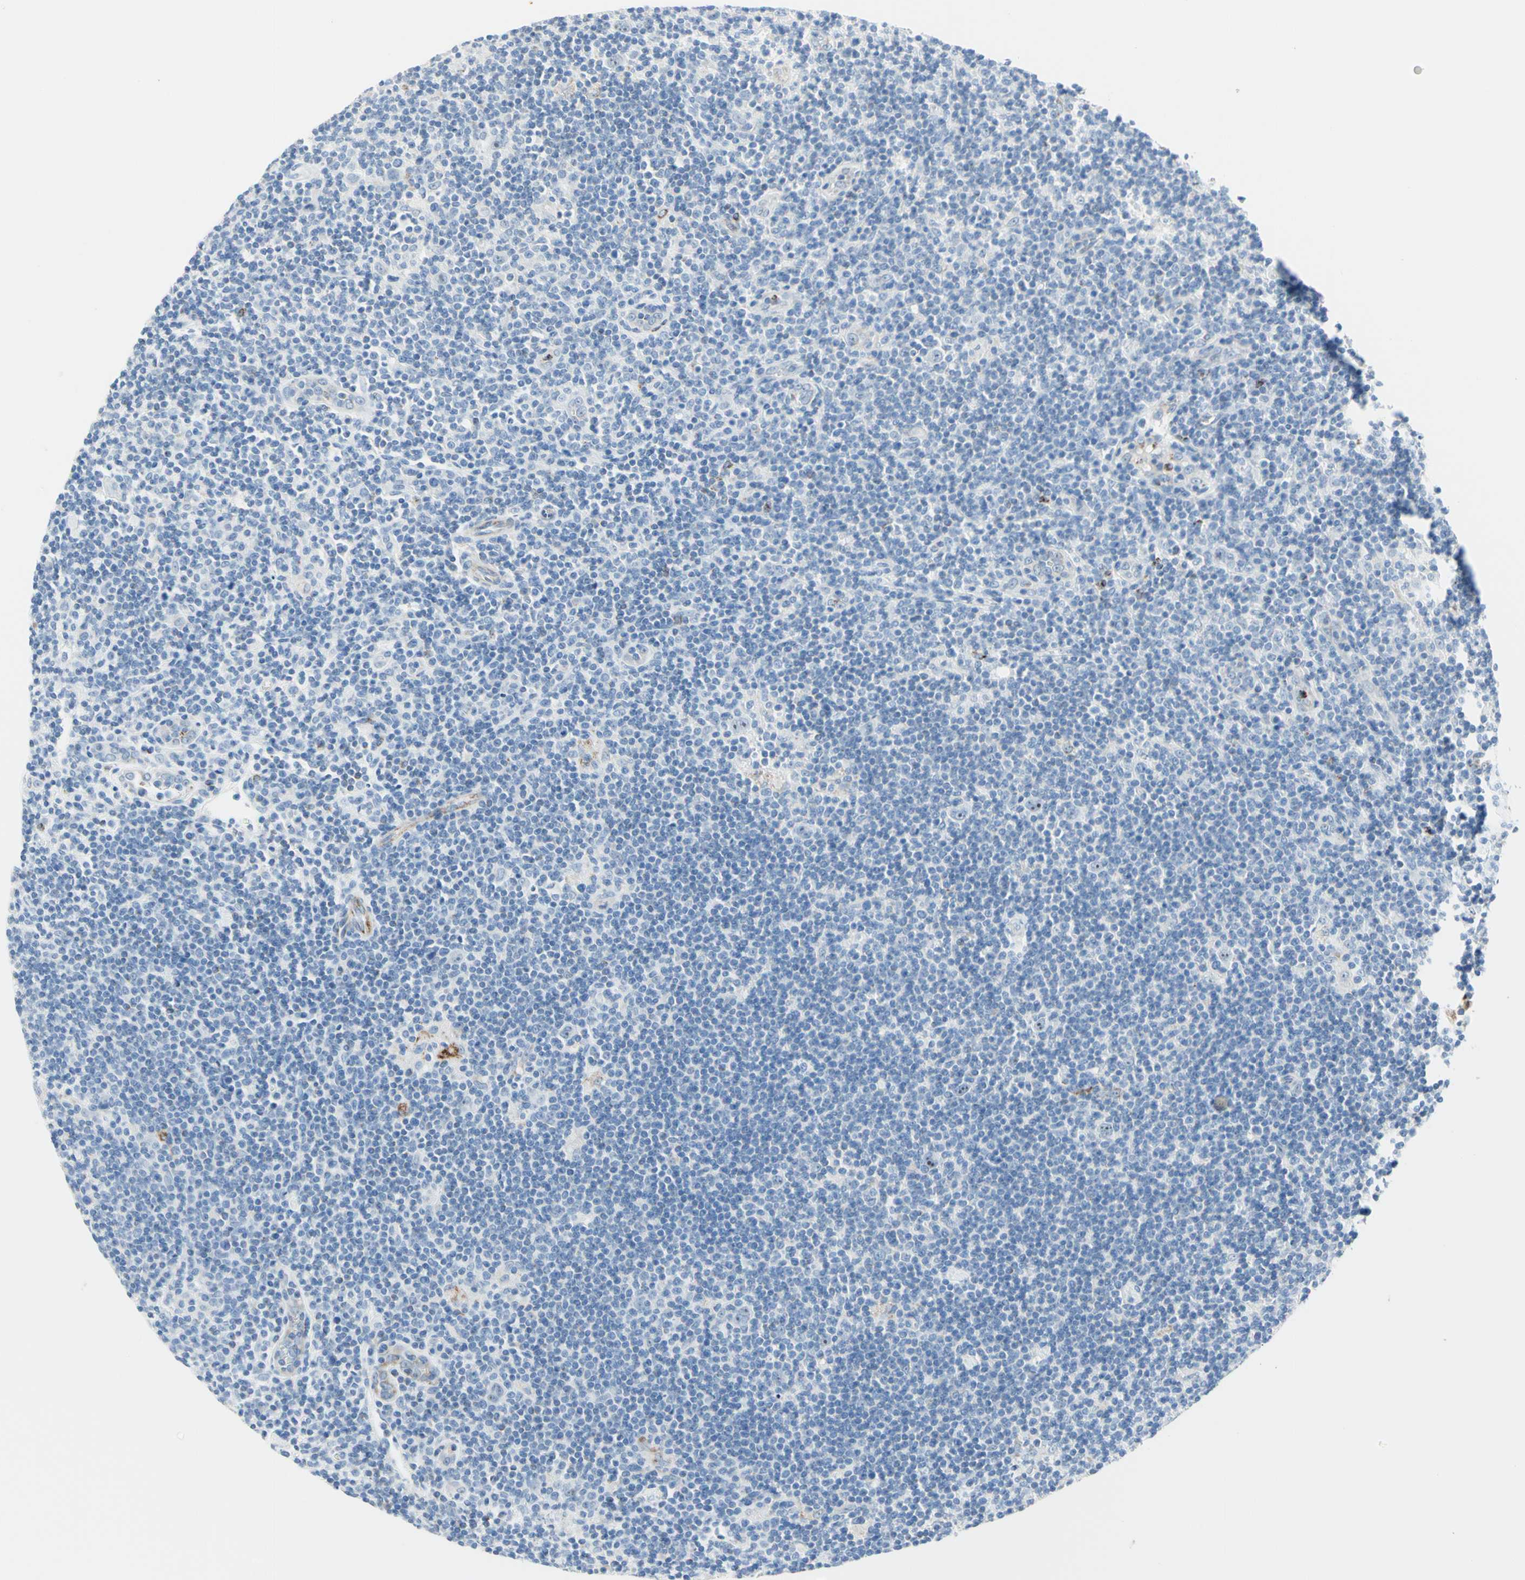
{"staining": {"intensity": "weak", "quantity": "<25%", "location": "nuclear"}, "tissue": "lymphoma", "cell_type": "Tumor cells", "image_type": "cancer", "snomed": [{"axis": "morphology", "description": "Hodgkin's disease, NOS"}, {"axis": "topography", "description": "Lymph node"}], "caption": "IHC of lymphoma reveals no positivity in tumor cells.", "gene": "CYSLTR1", "patient": {"sex": "female", "age": 57}}